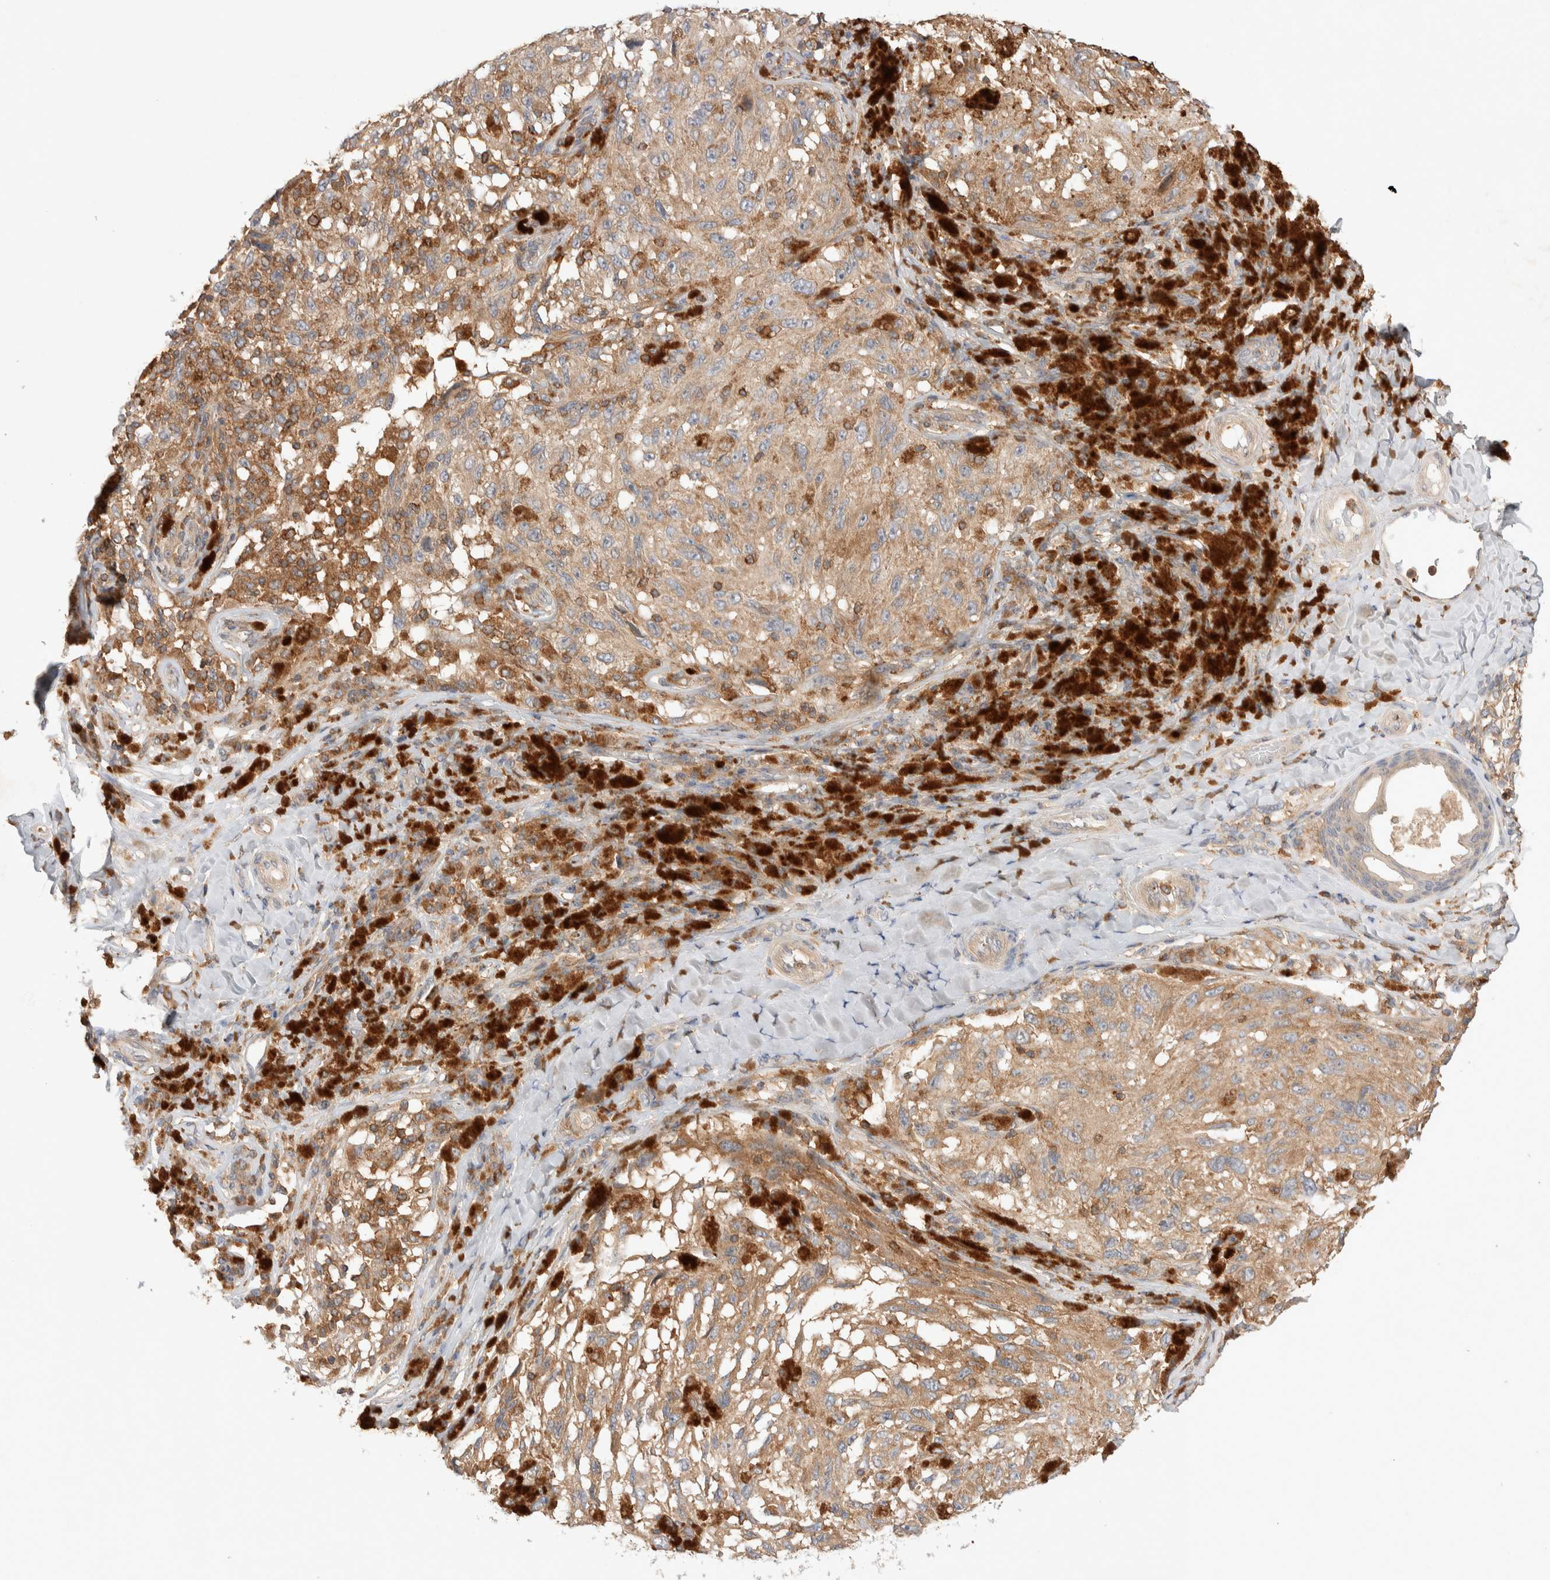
{"staining": {"intensity": "moderate", "quantity": ">75%", "location": "cytoplasmic/membranous"}, "tissue": "melanoma", "cell_type": "Tumor cells", "image_type": "cancer", "snomed": [{"axis": "morphology", "description": "Malignant melanoma, NOS"}, {"axis": "topography", "description": "Skin"}], "caption": "A medium amount of moderate cytoplasmic/membranous staining is appreciated in about >75% of tumor cells in malignant melanoma tissue. The staining was performed using DAB, with brown indicating positive protein expression. Nuclei are stained blue with hematoxylin.", "gene": "DEPTOR", "patient": {"sex": "female", "age": 73}}